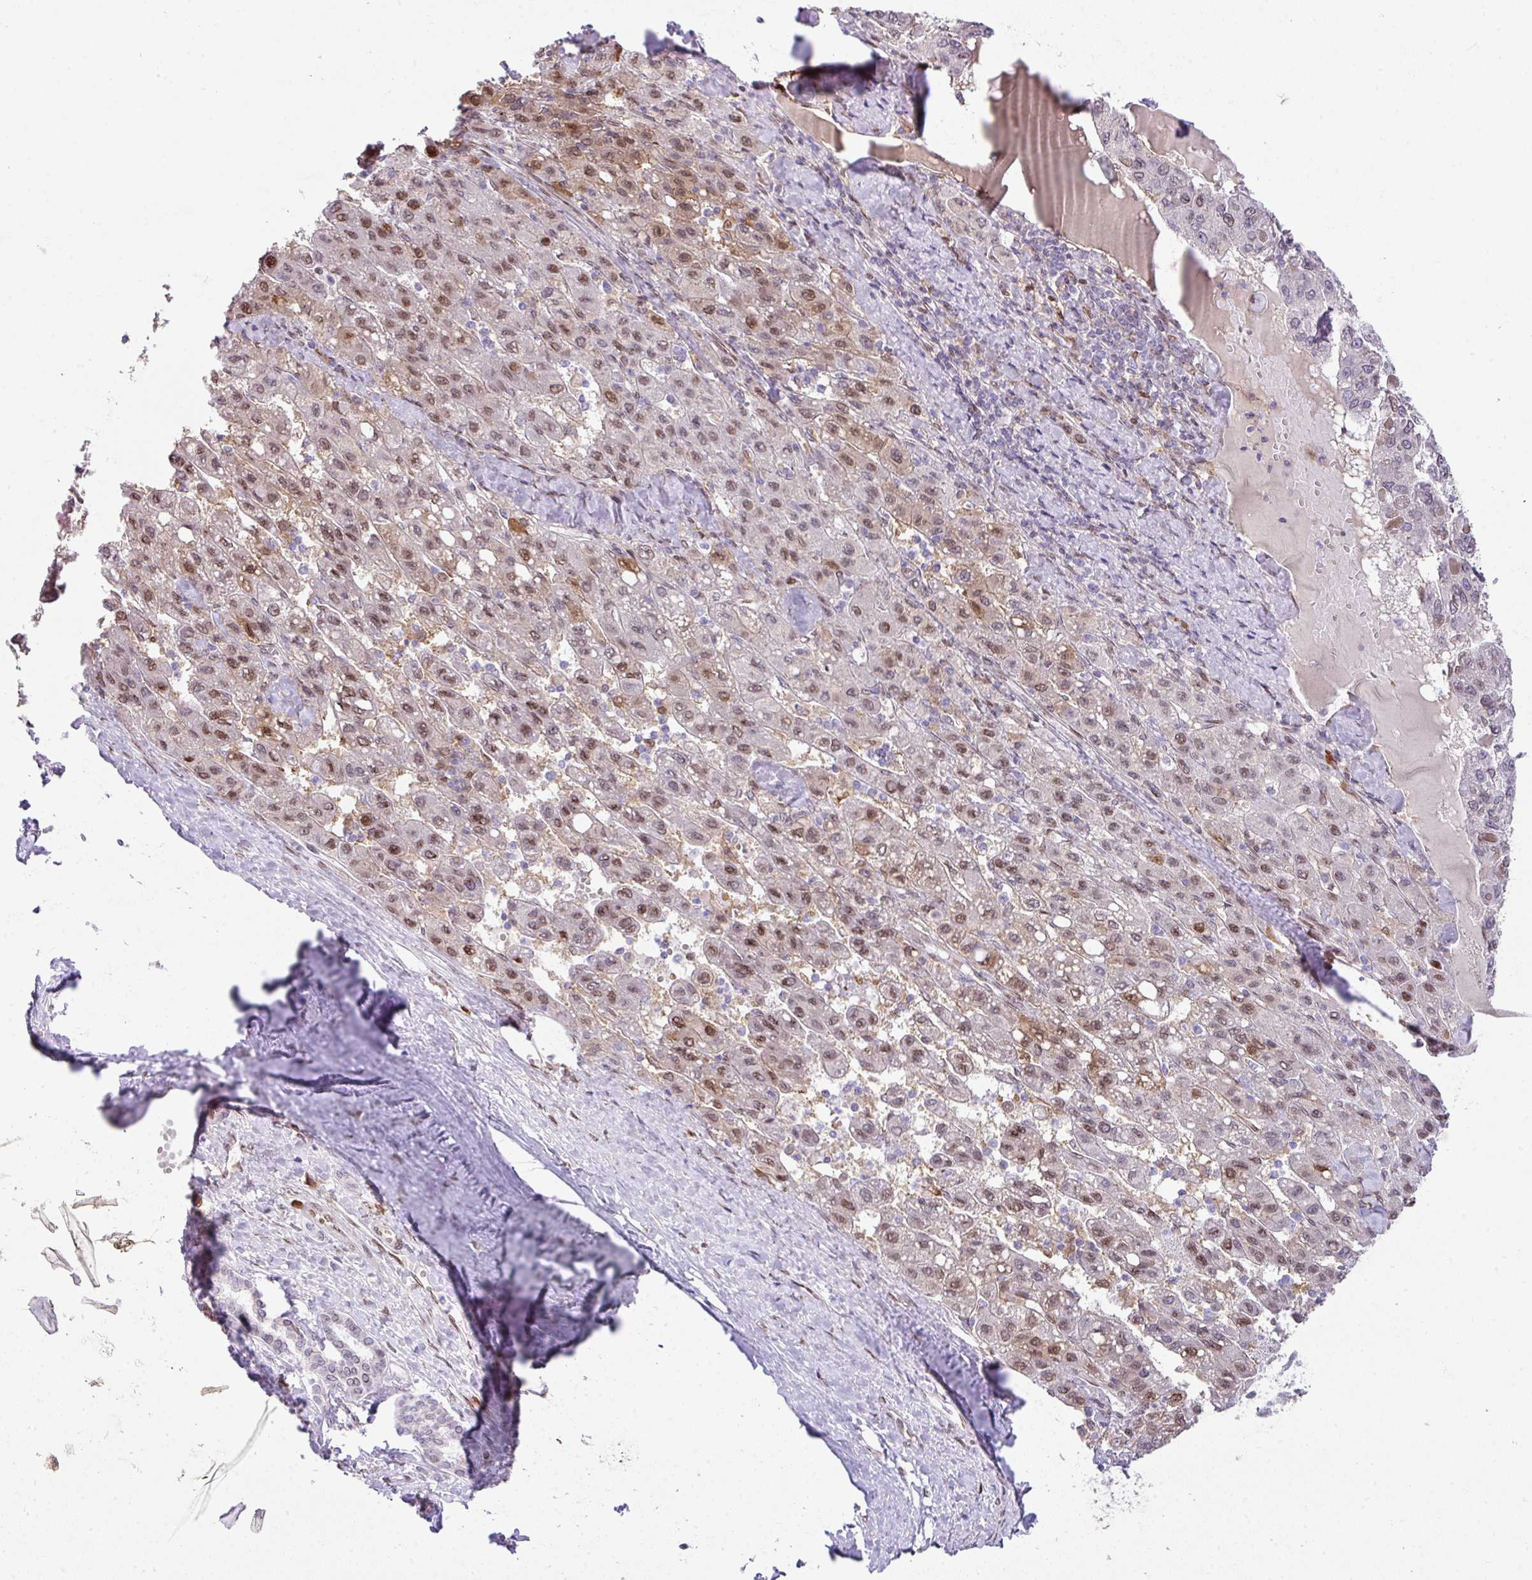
{"staining": {"intensity": "moderate", "quantity": ">75%", "location": "nuclear"}, "tissue": "liver cancer", "cell_type": "Tumor cells", "image_type": "cancer", "snomed": [{"axis": "morphology", "description": "Carcinoma, Hepatocellular, NOS"}, {"axis": "topography", "description": "Liver"}], "caption": "Immunohistochemical staining of human liver cancer shows medium levels of moderate nuclear protein positivity in about >75% of tumor cells.", "gene": "PLK1", "patient": {"sex": "female", "age": 82}}